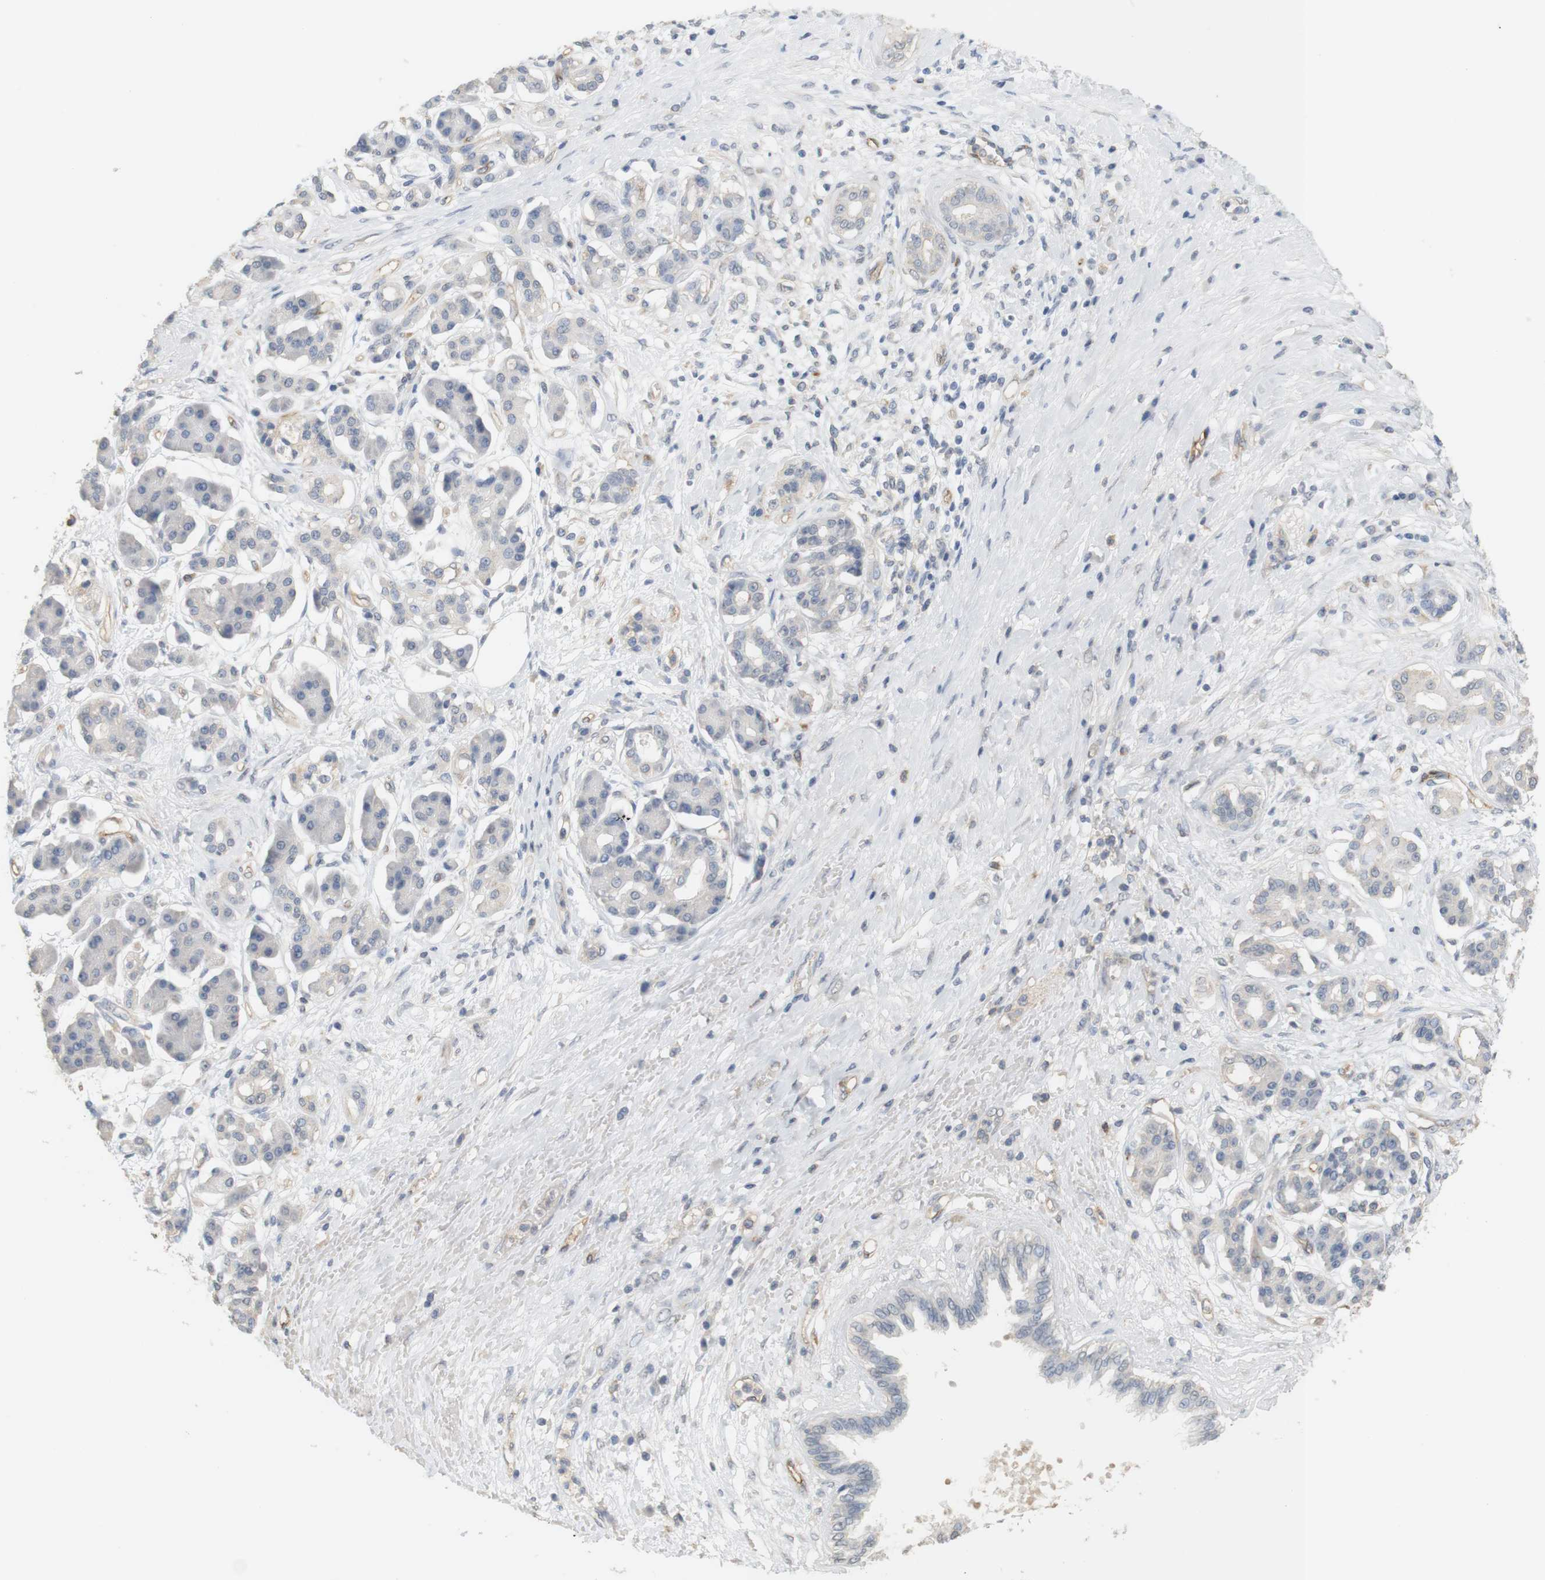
{"staining": {"intensity": "negative", "quantity": "none", "location": "none"}, "tissue": "pancreatic cancer", "cell_type": "Tumor cells", "image_type": "cancer", "snomed": [{"axis": "morphology", "description": "Adenocarcinoma, NOS"}, {"axis": "topography", "description": "Pancreas"}], "caption": "Tumor cells are negative for brown protein staining in pancreatic adenocarcinoma.", "gene": "OSR1", "patient": {"sex": "female", "age": 56}}